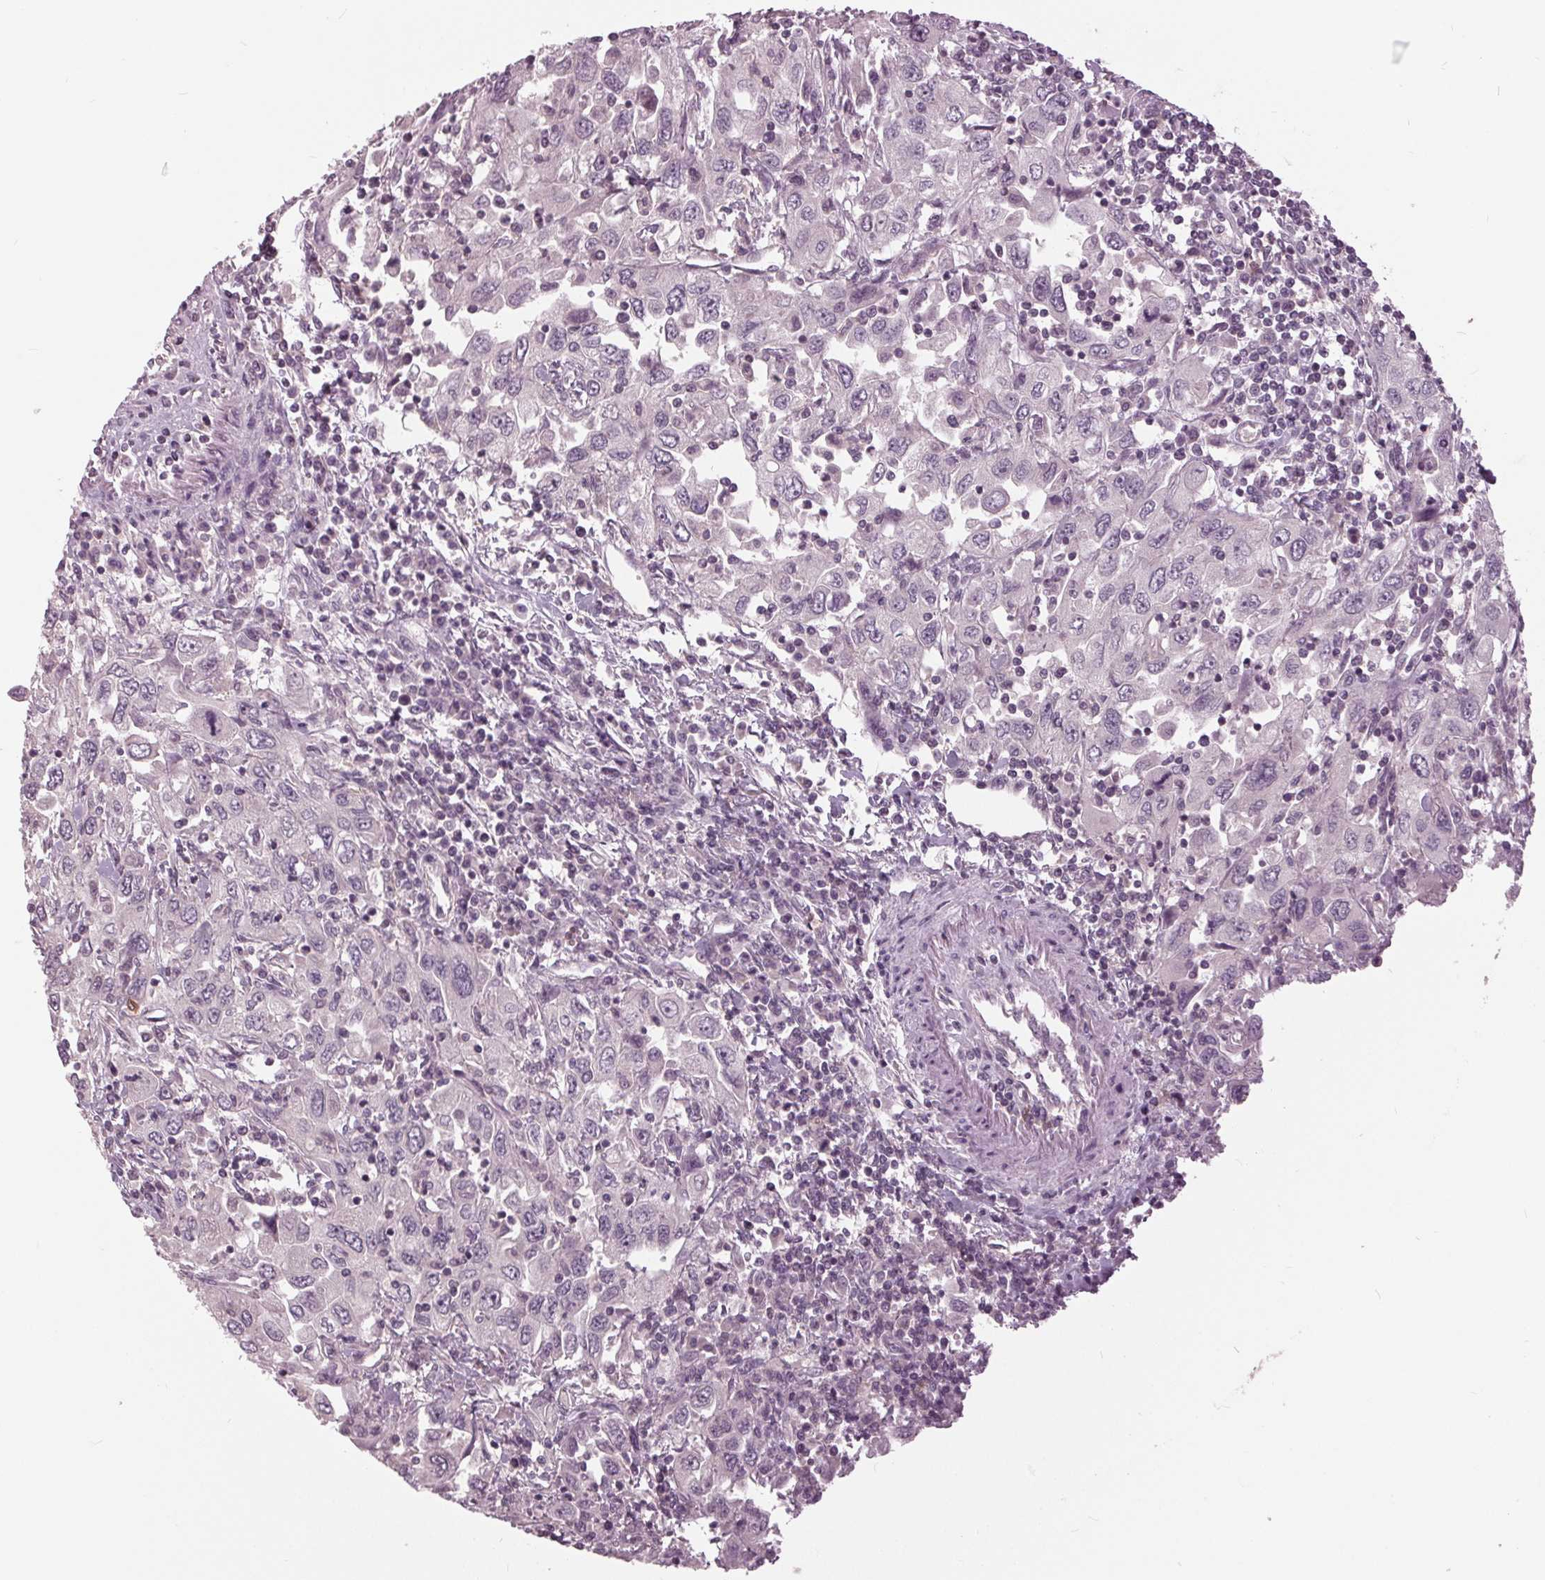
{"staining": {"intensity": "negative", "quantity": "none", "location": "none"}, "tissue": "urothelial cancer", "cell_type": "Tumor cells", "image_type": "cancer", "snomed": [{"axis": "morphology", "description": "Urothelial carcinoma, High grade"}, {"axis": "topography", "description": "Urinary bladder"}], "caption": "DAB immunohistochemical staining of urothelial cancer reveals no significant staining in tumor cells.", "gene": "SIGLEC6", "patient": {"sex": "male", "age": 76}}